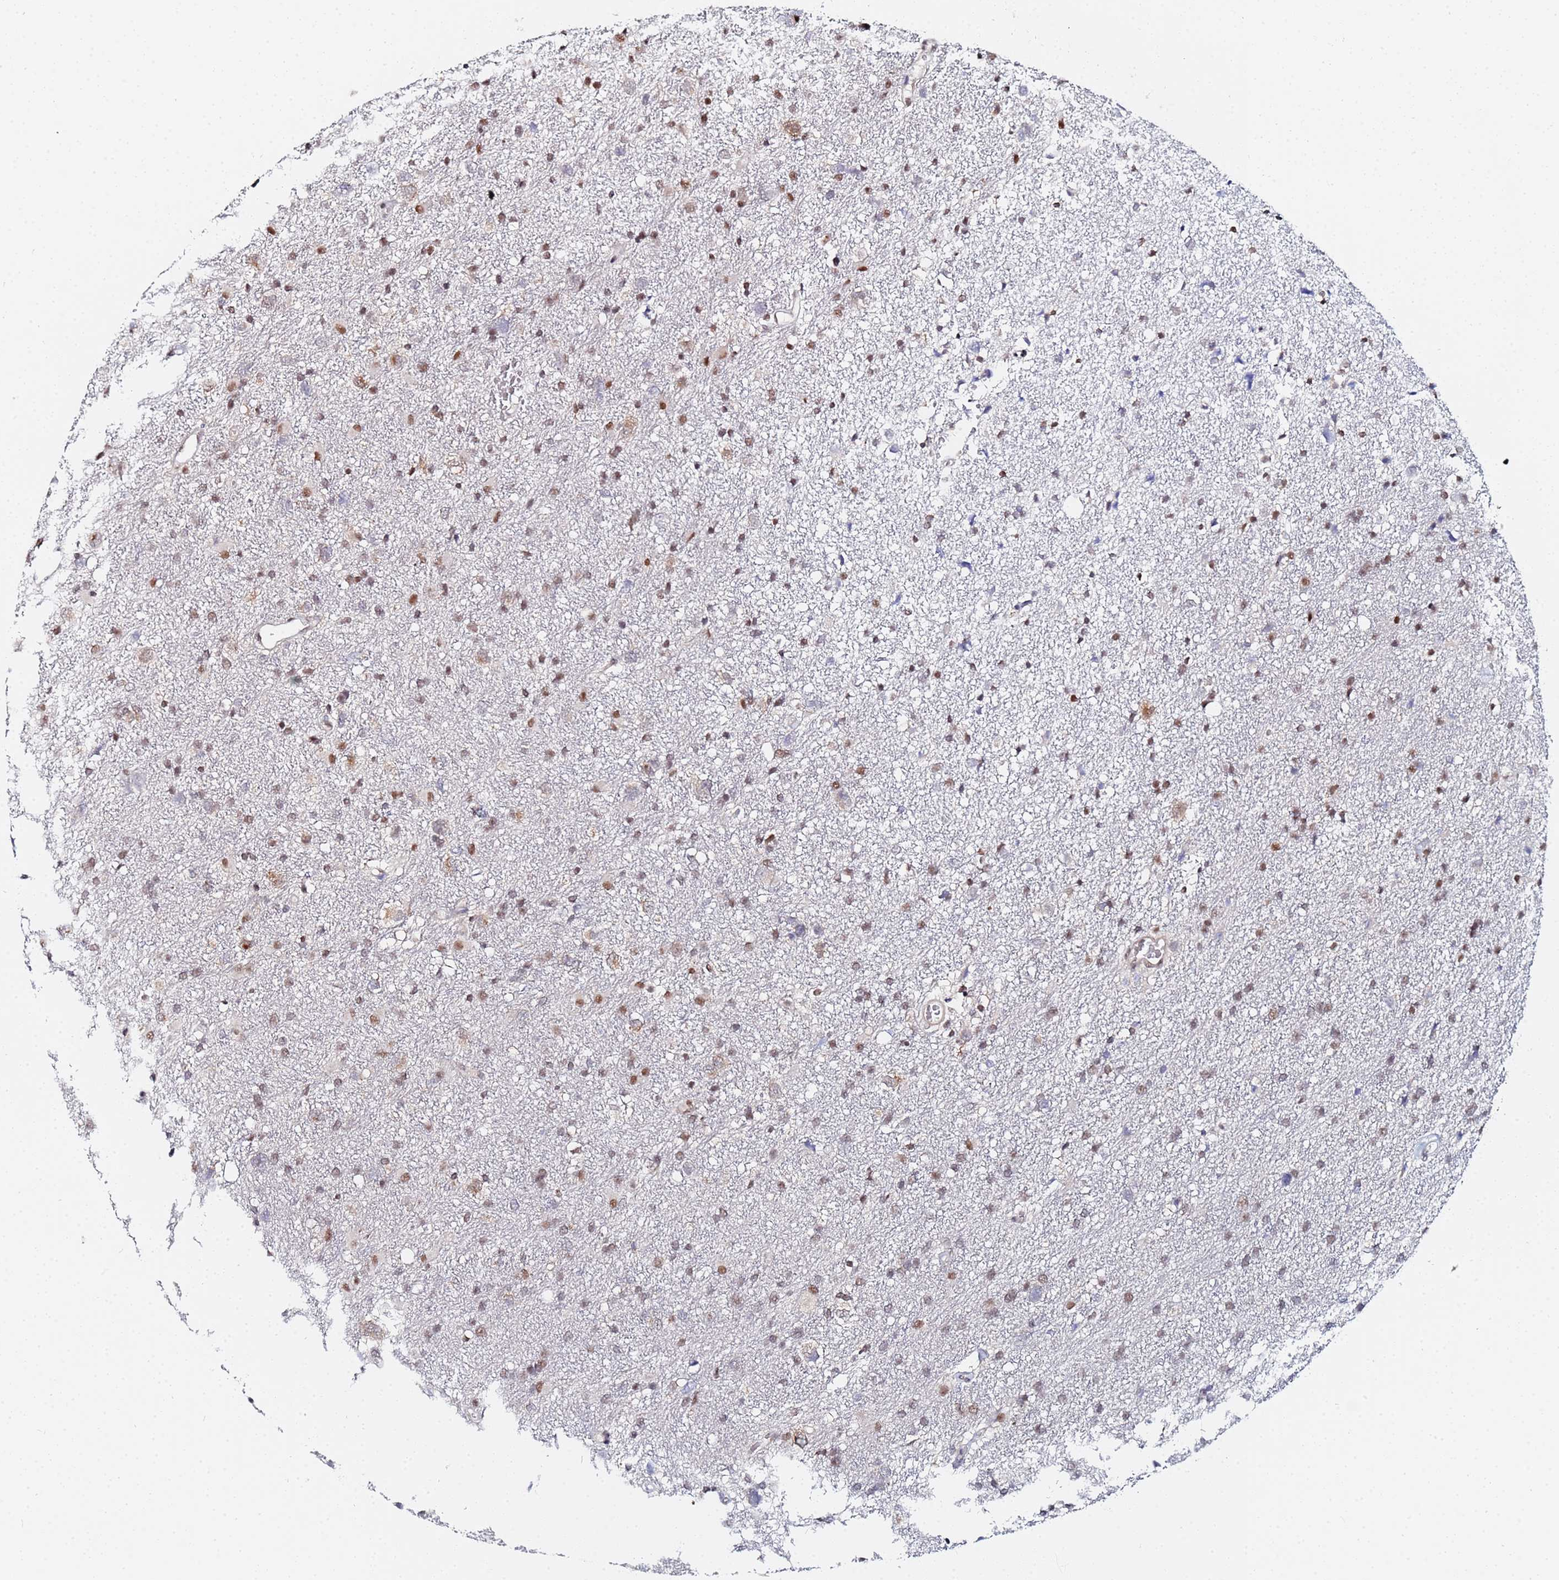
{"staining": {"intensity": "weak", "quantity": ">75%", "location": "nuclear"}, "tissue": "glioma", "cell_type": "Tumor cells", "image_type": "cancer", "snomed": [{"axis": "morphology", "description": "Glioma, malignant, High grade"}, {"axis": "topography", "description": "Brain"}], "caption": "Immunohistochemical staining of glioma displays low levels of weak nuclear protein staining in about >75% of tumor cells. Ihc stains the protein in brown and the nuclei are stained blue.", "gene": "MTCL1", "patient": {"sex": "male", "age": 61}}